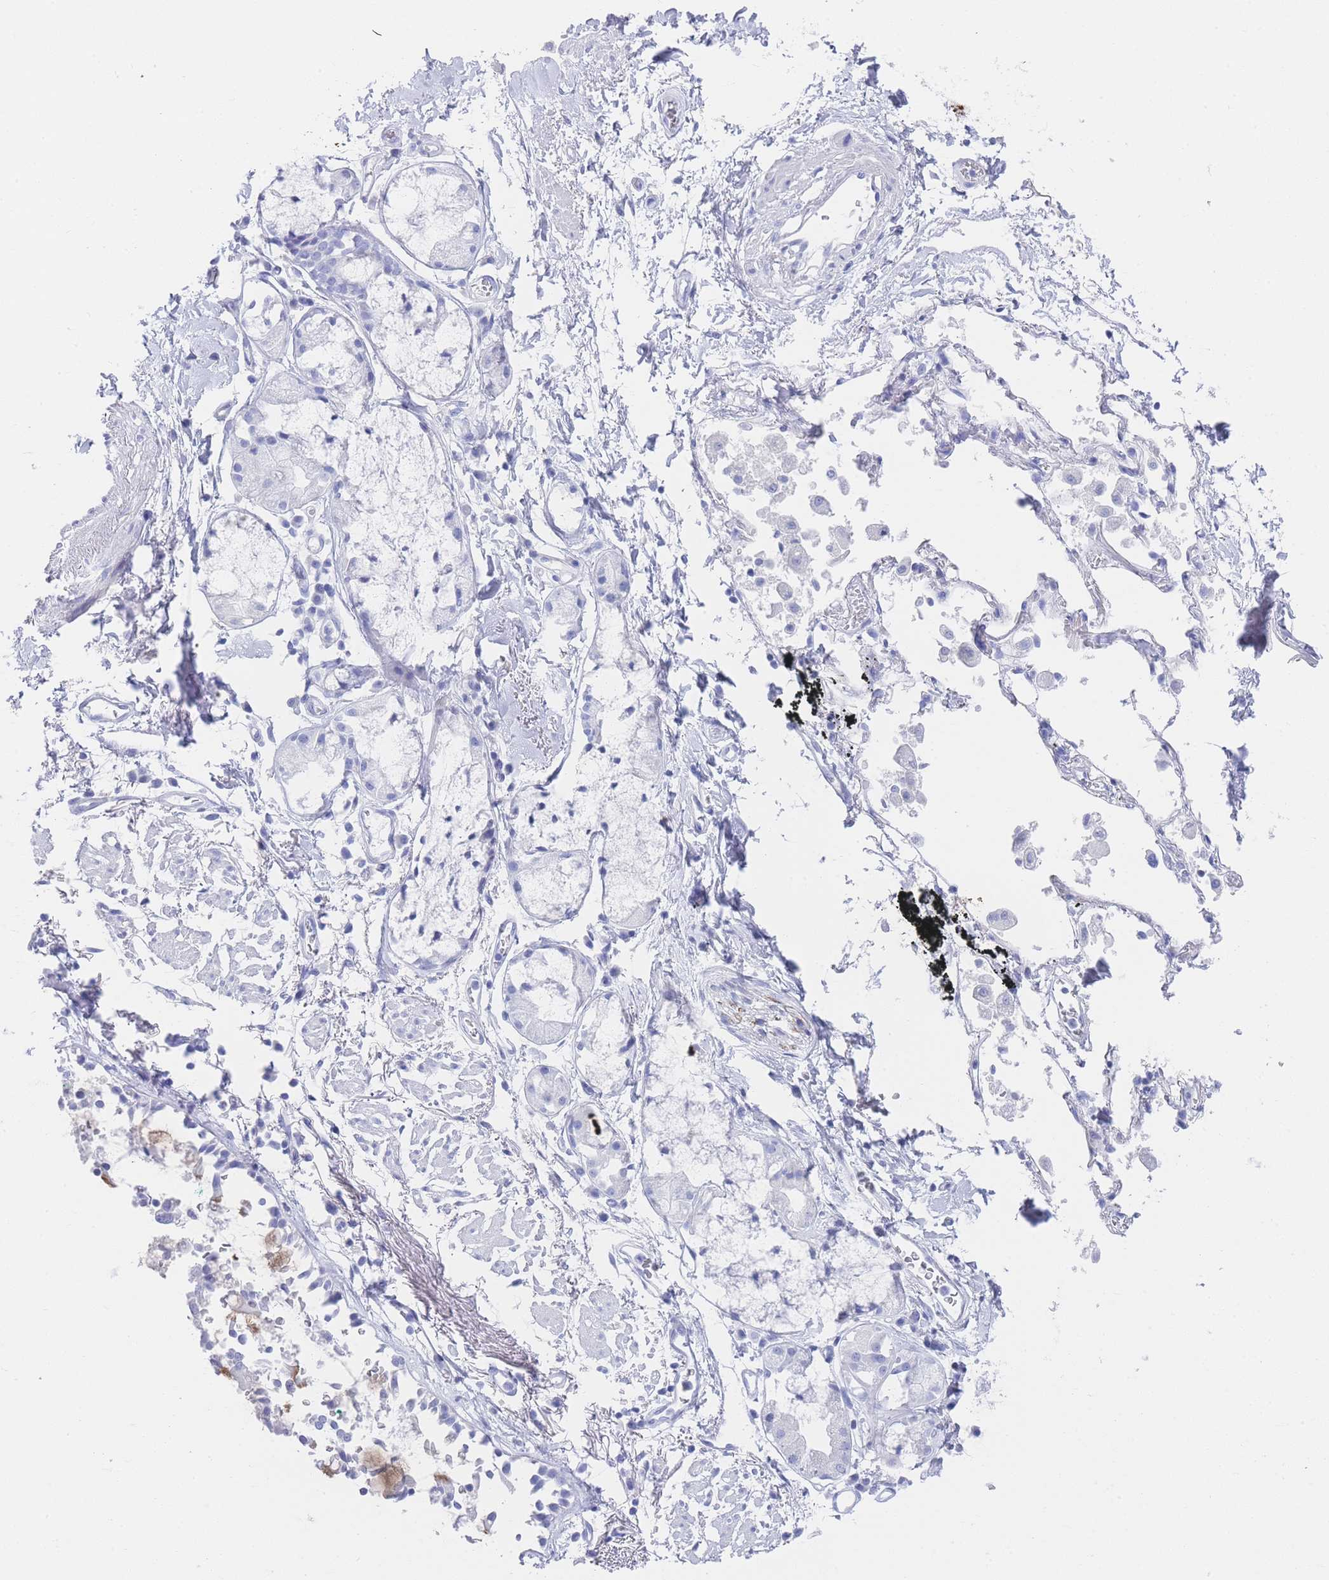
{"staining": {"intensity": "negative", "quantity": "none", "location": "none"}, "tissue": "adipose tissue", "cell_type": "Adipocytes", "image_type": "normal", "snomed": [{"axis": "morphology", "description": "Normal tissue, NOS"}, {"axis": "topography", "description": "Cartilage tissue"}], "caption": "High power microscopy micrograph of an IHC histopathology image of unremarkable adipose tissue, revealing no significant positivity in adipocytes.", "gene": "LRRC37A2", "patient": {"sex": "male", "age": 73}}